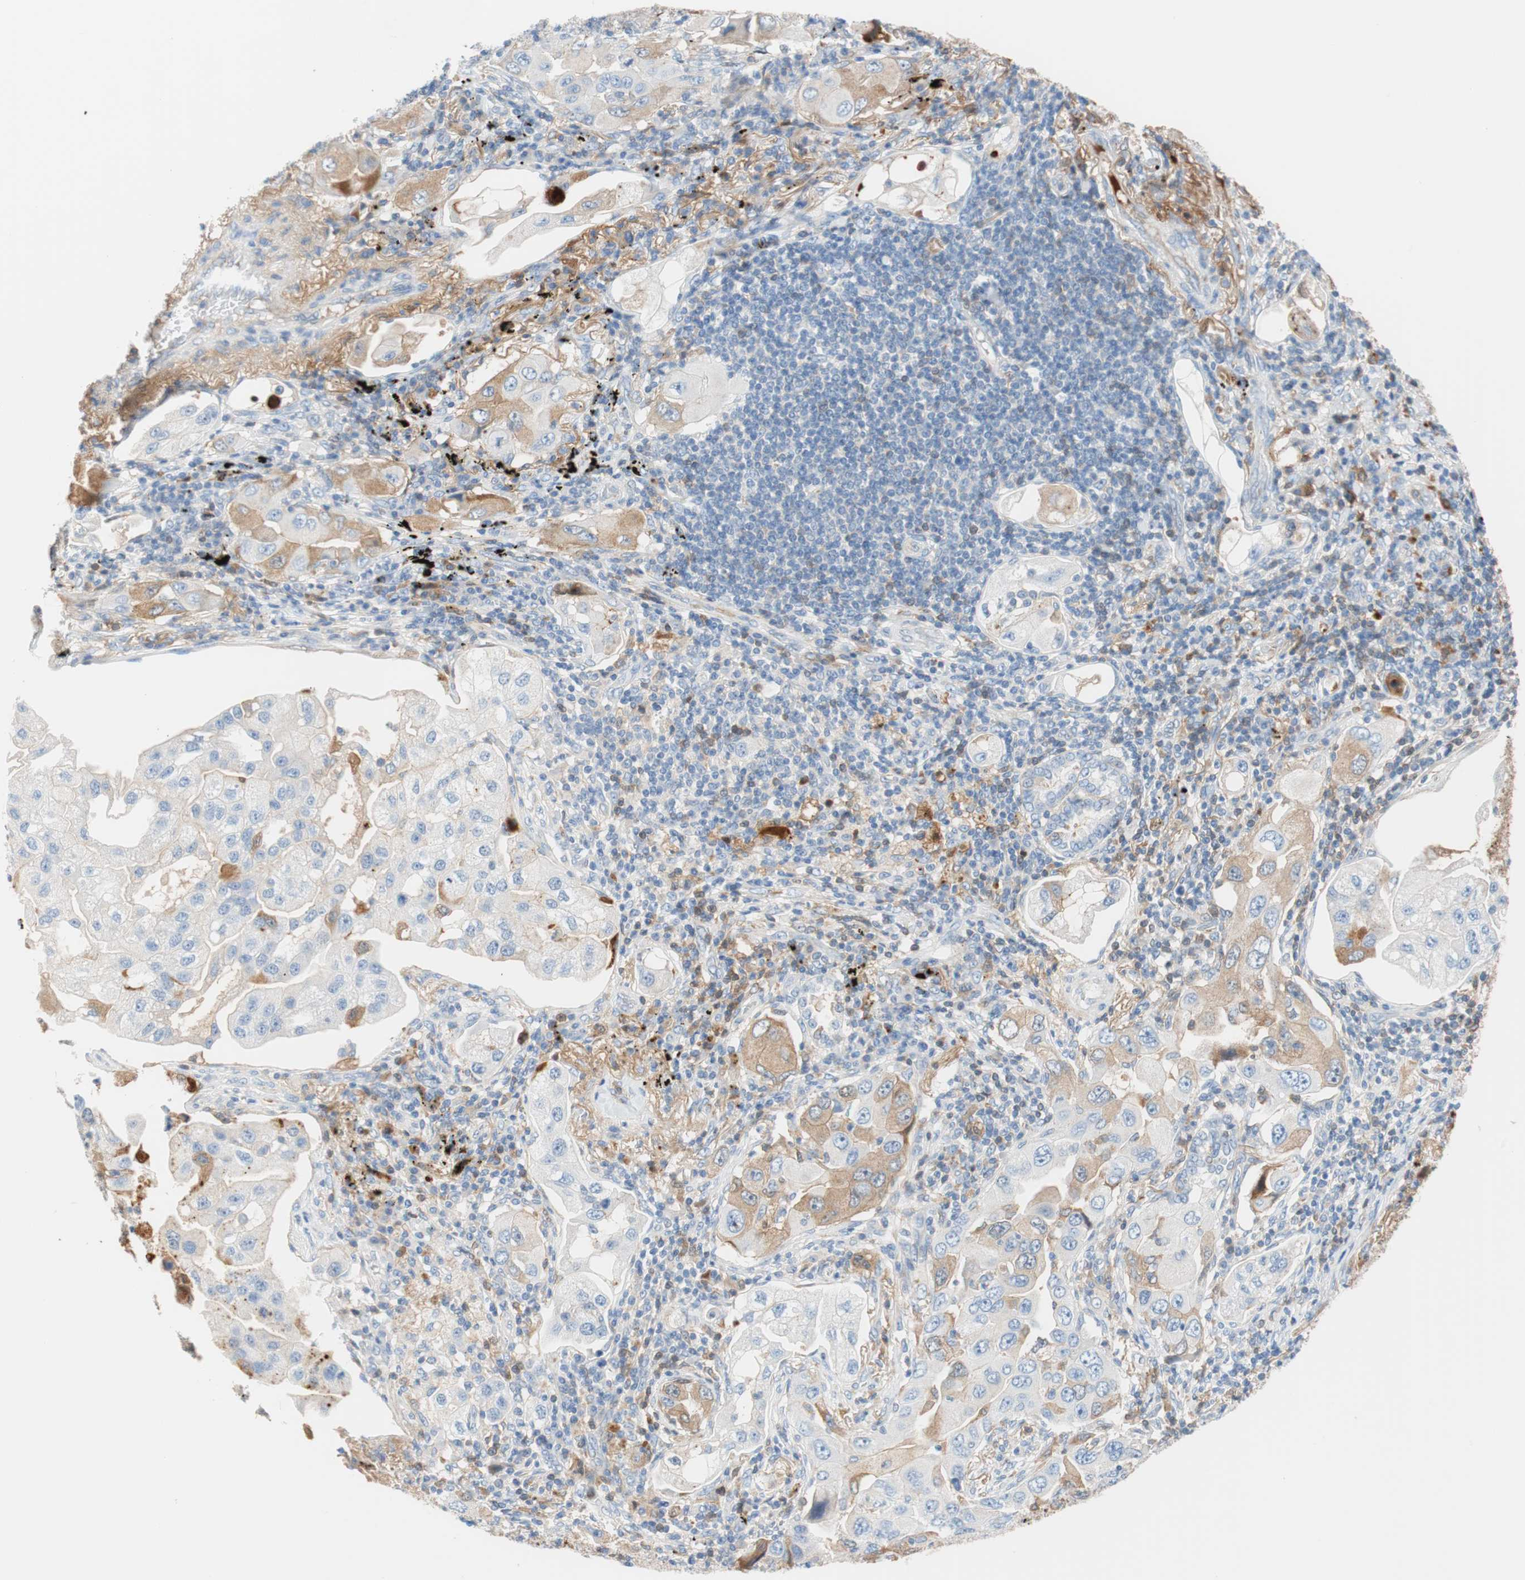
{"staining": {"intensity": "moderate", "quantity": "<25%", "location": "cytoplasmic/membranous"}, "tissue": "lung cancer", "cell_type": "Tumor cells", "image_type": "cancer", "snomed": [{"axis": "morphology", "description": "Adenocarcinoma, NOS"}, {"axis": "topography", "description": "Lung"}], "caption": "Lung cancer (adenocarcinoma) stained for a protein (brown) reveals moderate cytoplasmic/membranous positive positivity in about <25% of tumor cells.", "gene": "RBP4", "patient": {"sex": "female", "age": 65}}